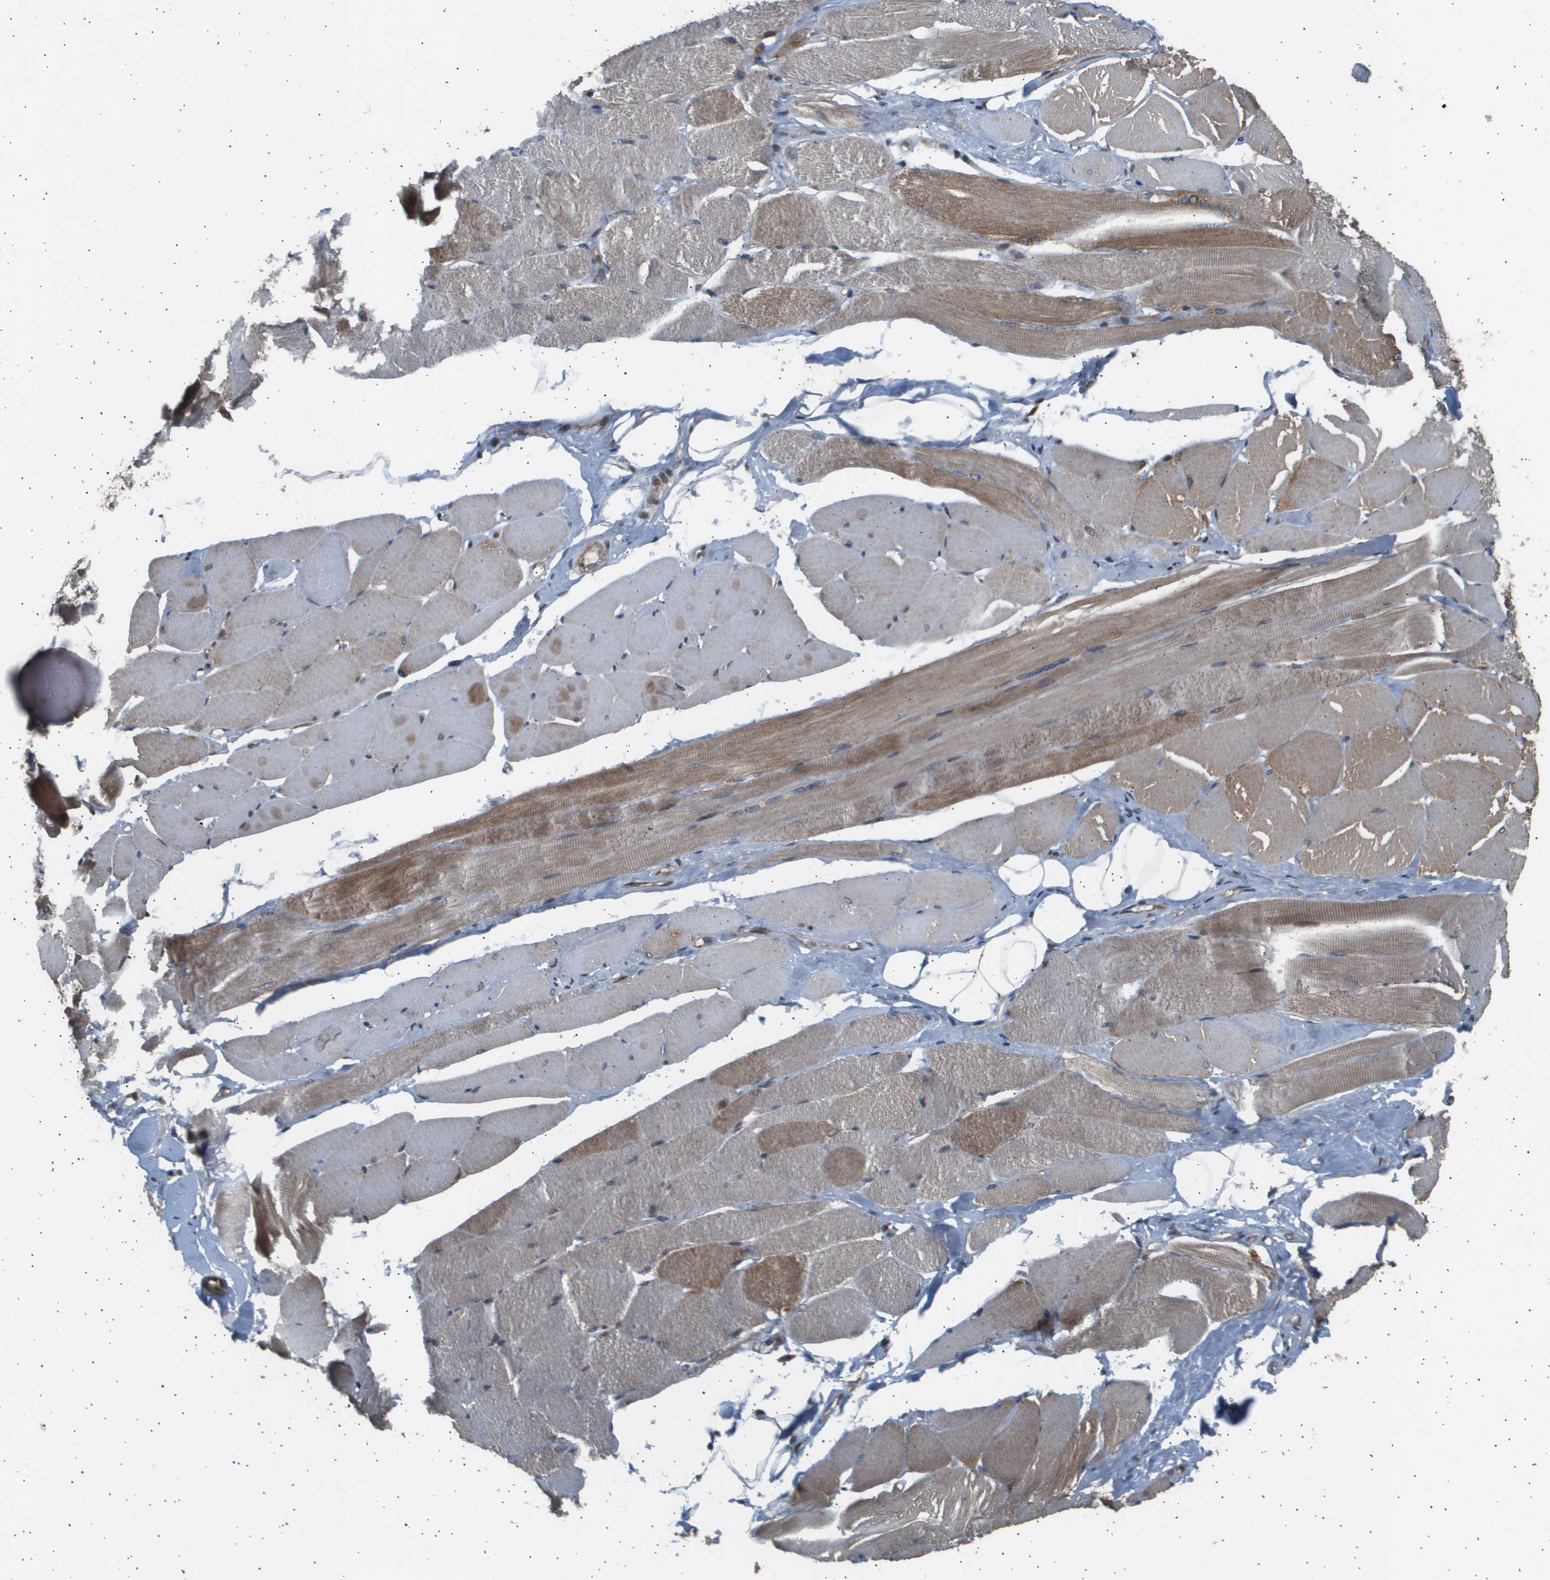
{"staining": {"intensity": "moderate", "quantity": ">75%", "location": "cytoplasmic/membranous"}, "tissue": "skeletal muscle", "cell_type": "Myocytes", "image_type": "normal", "snomed": [{"axis": "morphology", "description": "Normal tissue, NOS"}, {"axis": "topography", "description": "Skeletal muscle"}, {"axis": "topography", "description": "Peripheral nerve tissue"}], "caption": "Myocytes show medium levels of moderate cytoplasmic/membranous expression in about >75% of cells in benign human skeletal muscle. The protein is shown in brown color, while the nuclei are stained blue.", "gene": "TNRC6A", "patient": {"sex": "female", "age": 84}}